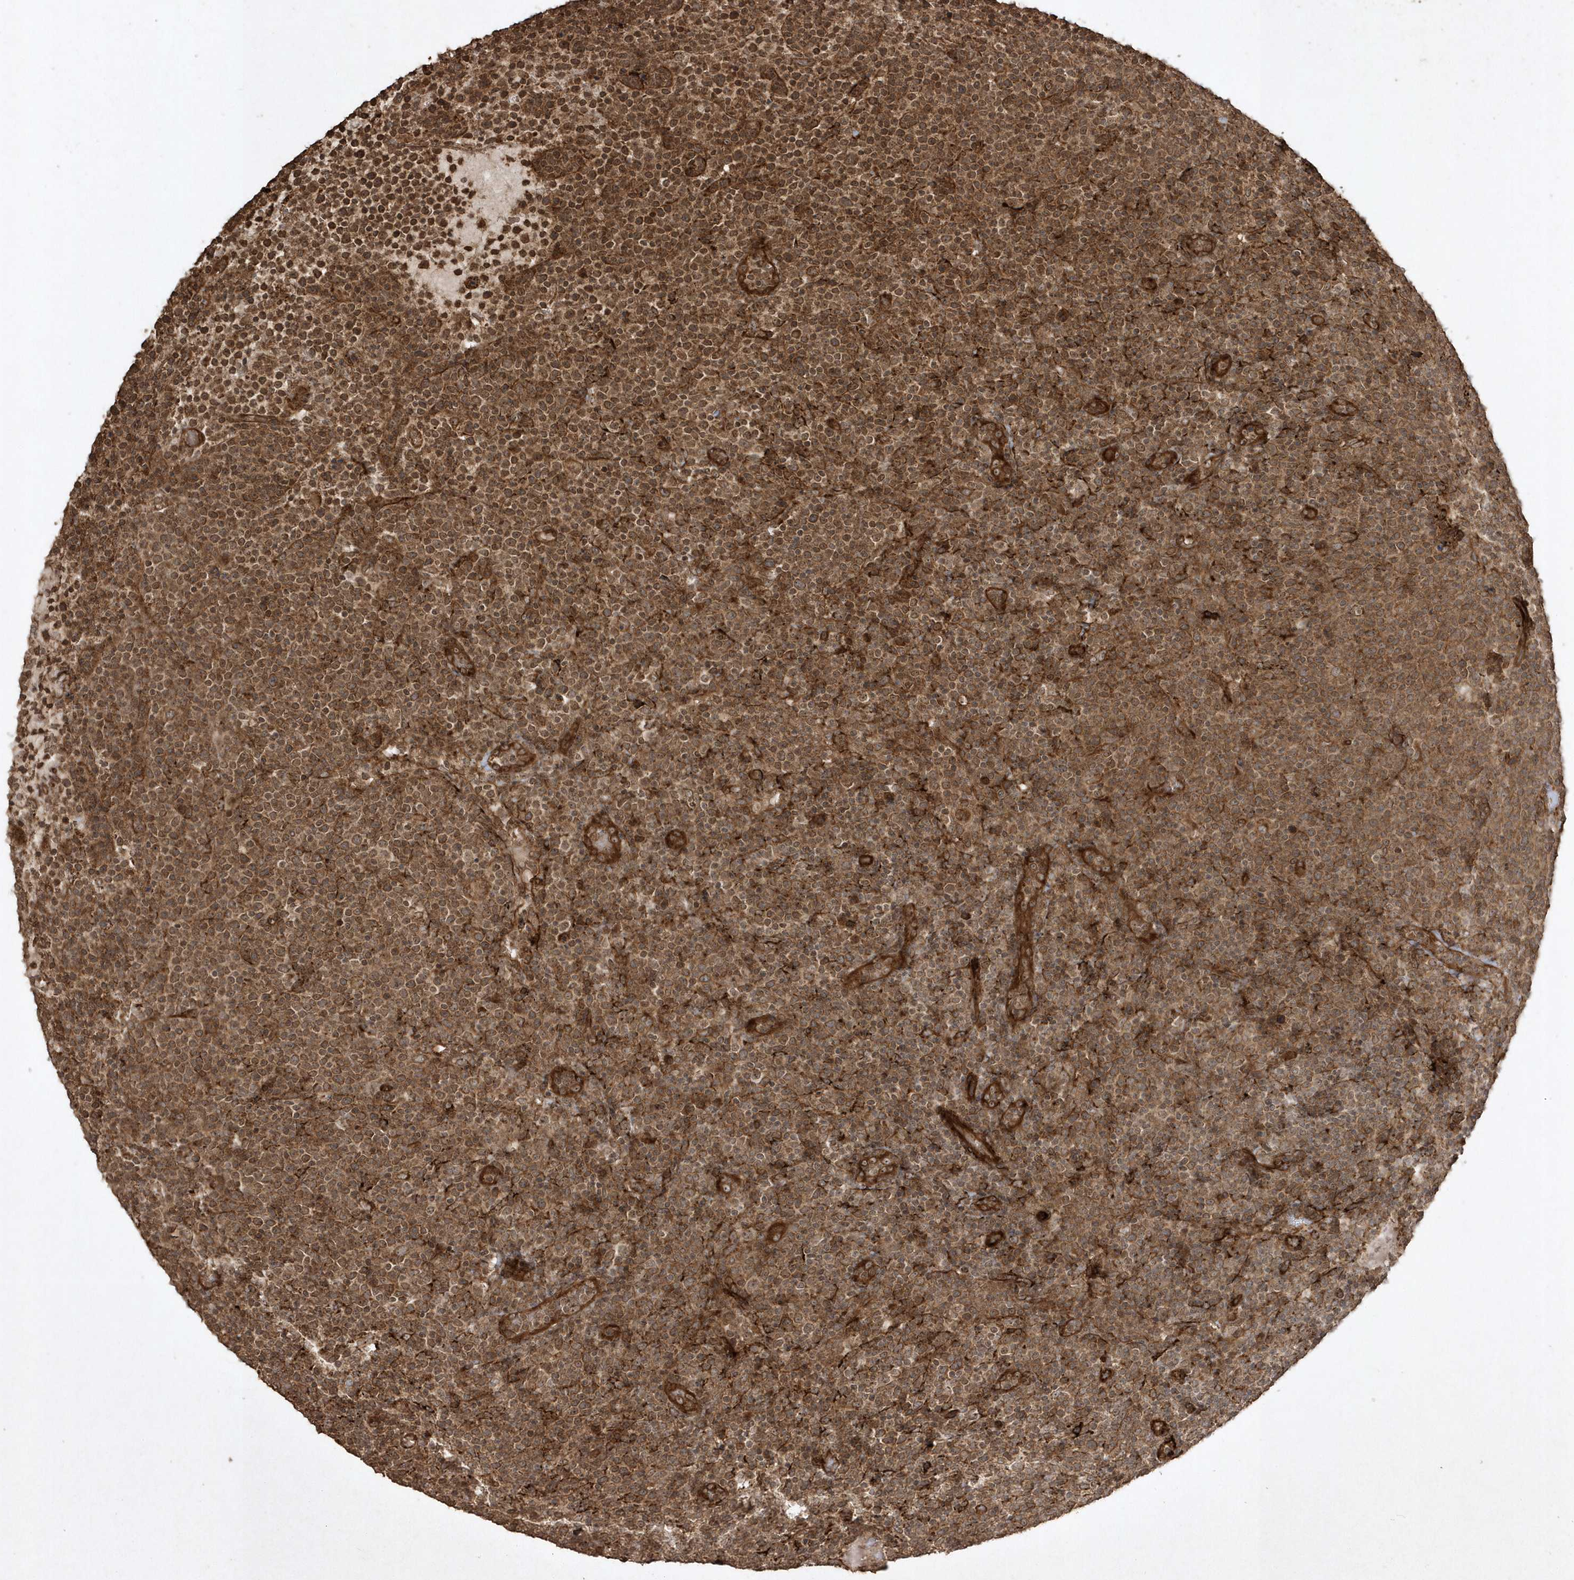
{"staining": {"intensity": "moderate", "quantity": ">75%", "location": "cytoplasmic/membranous"}, "tissue": "lymphoma", "cell_type": "Tumor cells", "image_type": "cancer", "snomed": [{"axis": "morphology", "description": "Malignant lymphoma, non-Hodgkin's type, High grade"}, {"axis": "topography", "description": "Lymph node"}], "caption": "This is a photomicrograph of immunohistochemistry (IHC) staining of high-grade malignant lymphoma, non-Hodgkin's type, which shows moderate expression in the cytoplasmic/membranous of tumor cells.", "gene": "AVPI1", "patient": {"sex": "male", "age": 61}}